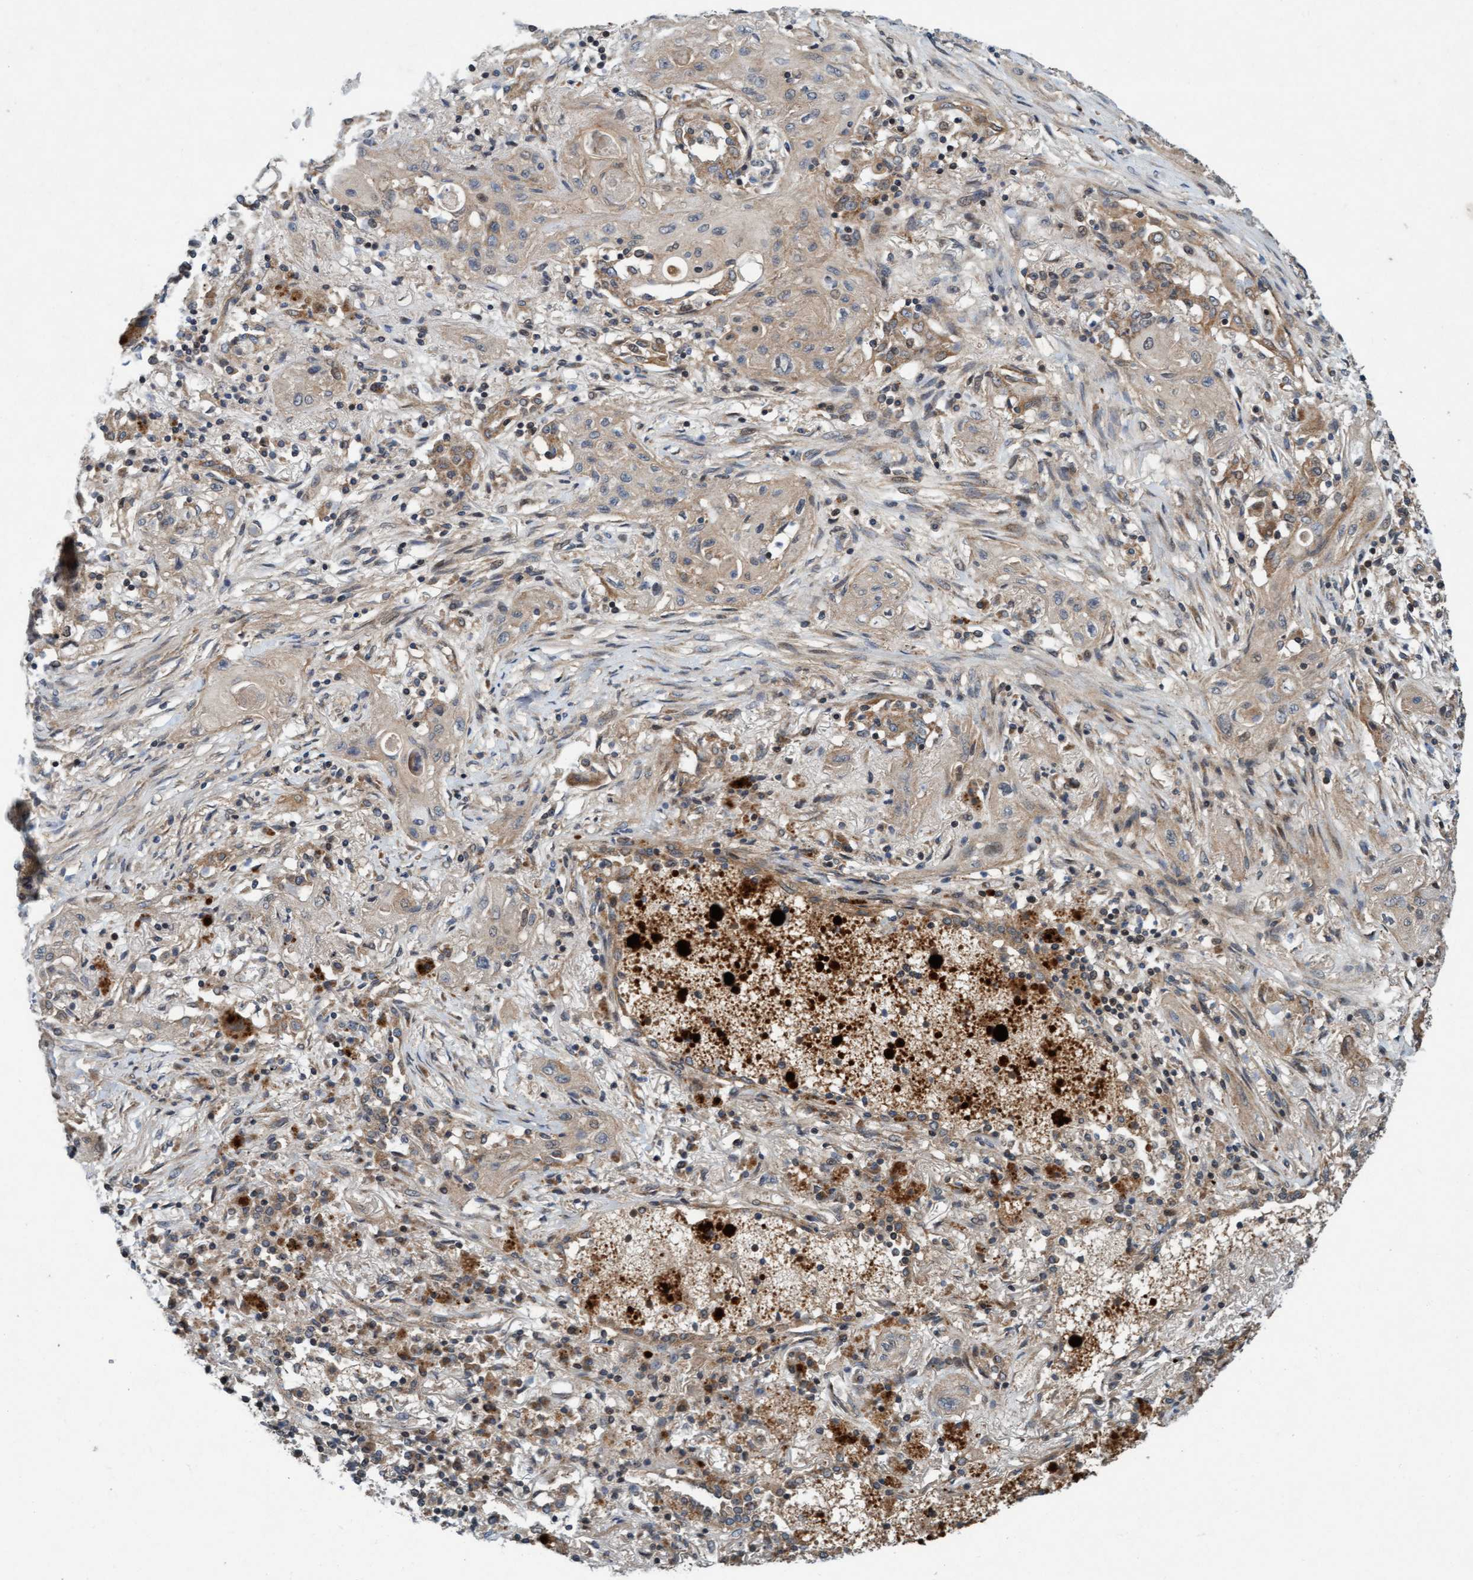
{"staining": {"intensity": "weak", "quantity": ">75%", "location": "cytoplasmic/membranous"}, "tissue": "lung cancer", "cell_type": "Tumor cells", "image_type": "cancer", "snomed": [{"axis": "morphology", "description": "Squamous cell carcinoma, NOS"}, {"axis": "topography", "description": "Lung"}], "caption": "An immunohistochemistry histopathology image of neoplastic tissue is shown. Protein staining in brown labels weak cytoplasmic/membranous positivity in lung squamous cell carcinoma within tumor cells.", "gene": "MLXIP", "patient": {"sex": "female", "age": 47}}